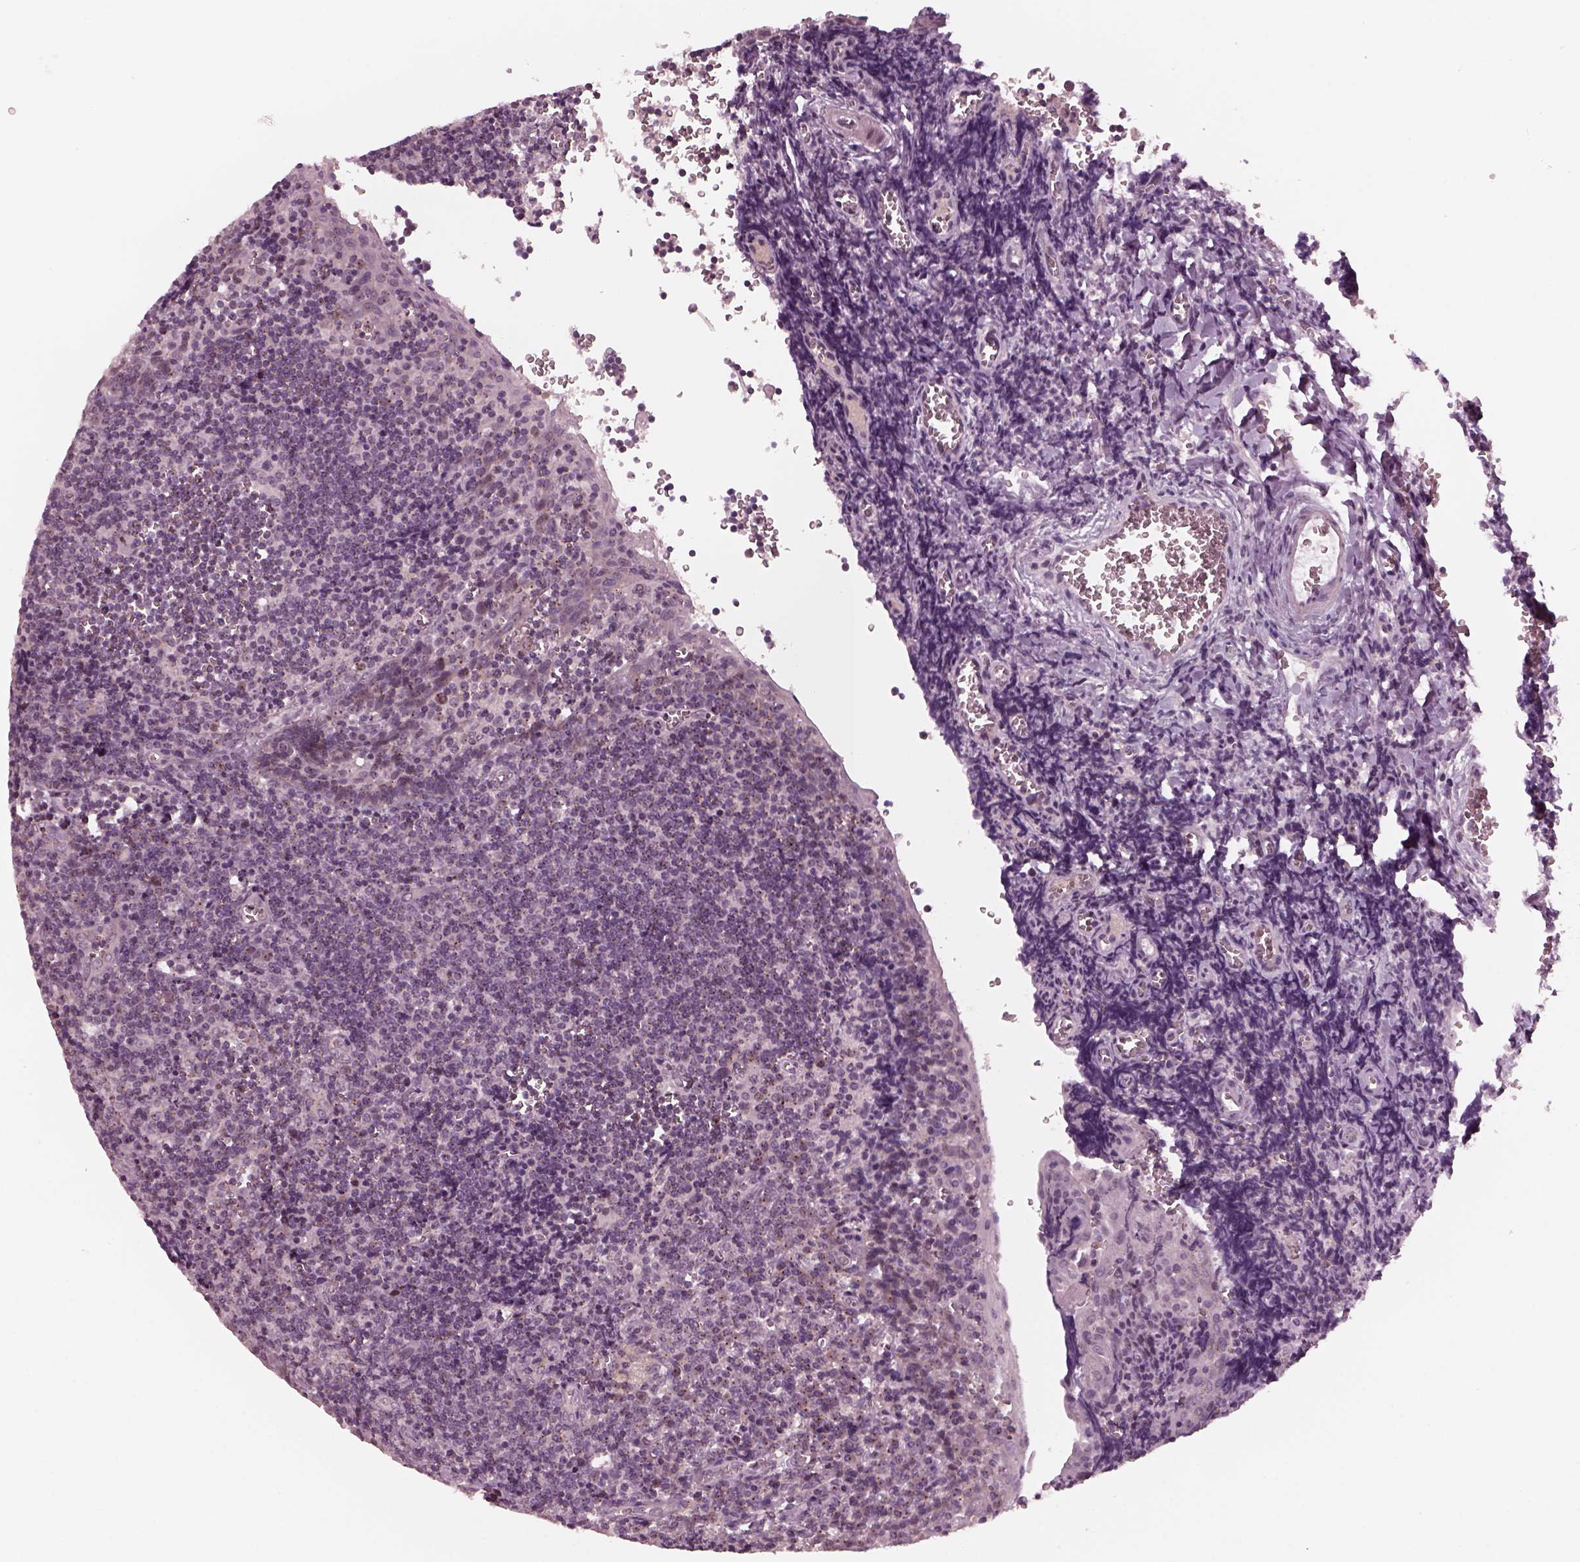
{"staining": {"intensity": "weak", "quantity": "25%-75%", "location": "cytoplasmic/membranous"}, "tissue": "tonsil", "cell_type": "Germinal center cells", "image_type": "normal", "snomed": [{"axis": "morphology", "description": "Normal tissue, NOS"}, {"axis": "morphology", "description": "Inflammation, NOS"}, {"axis": "topography", "description": "Tonsil"}], "caption": "A low amount of weak cytoplasmic/membranous positivity is identified in approximately 25%-75% of germinal center cells in unremarkable tonsil. Using DAB (brown) and hematoxylin (blue) stains, captured at high magnification using brightfield microscopy.", "gene": "SAXO1", "patient": {"sex": "female", "age": 31}}